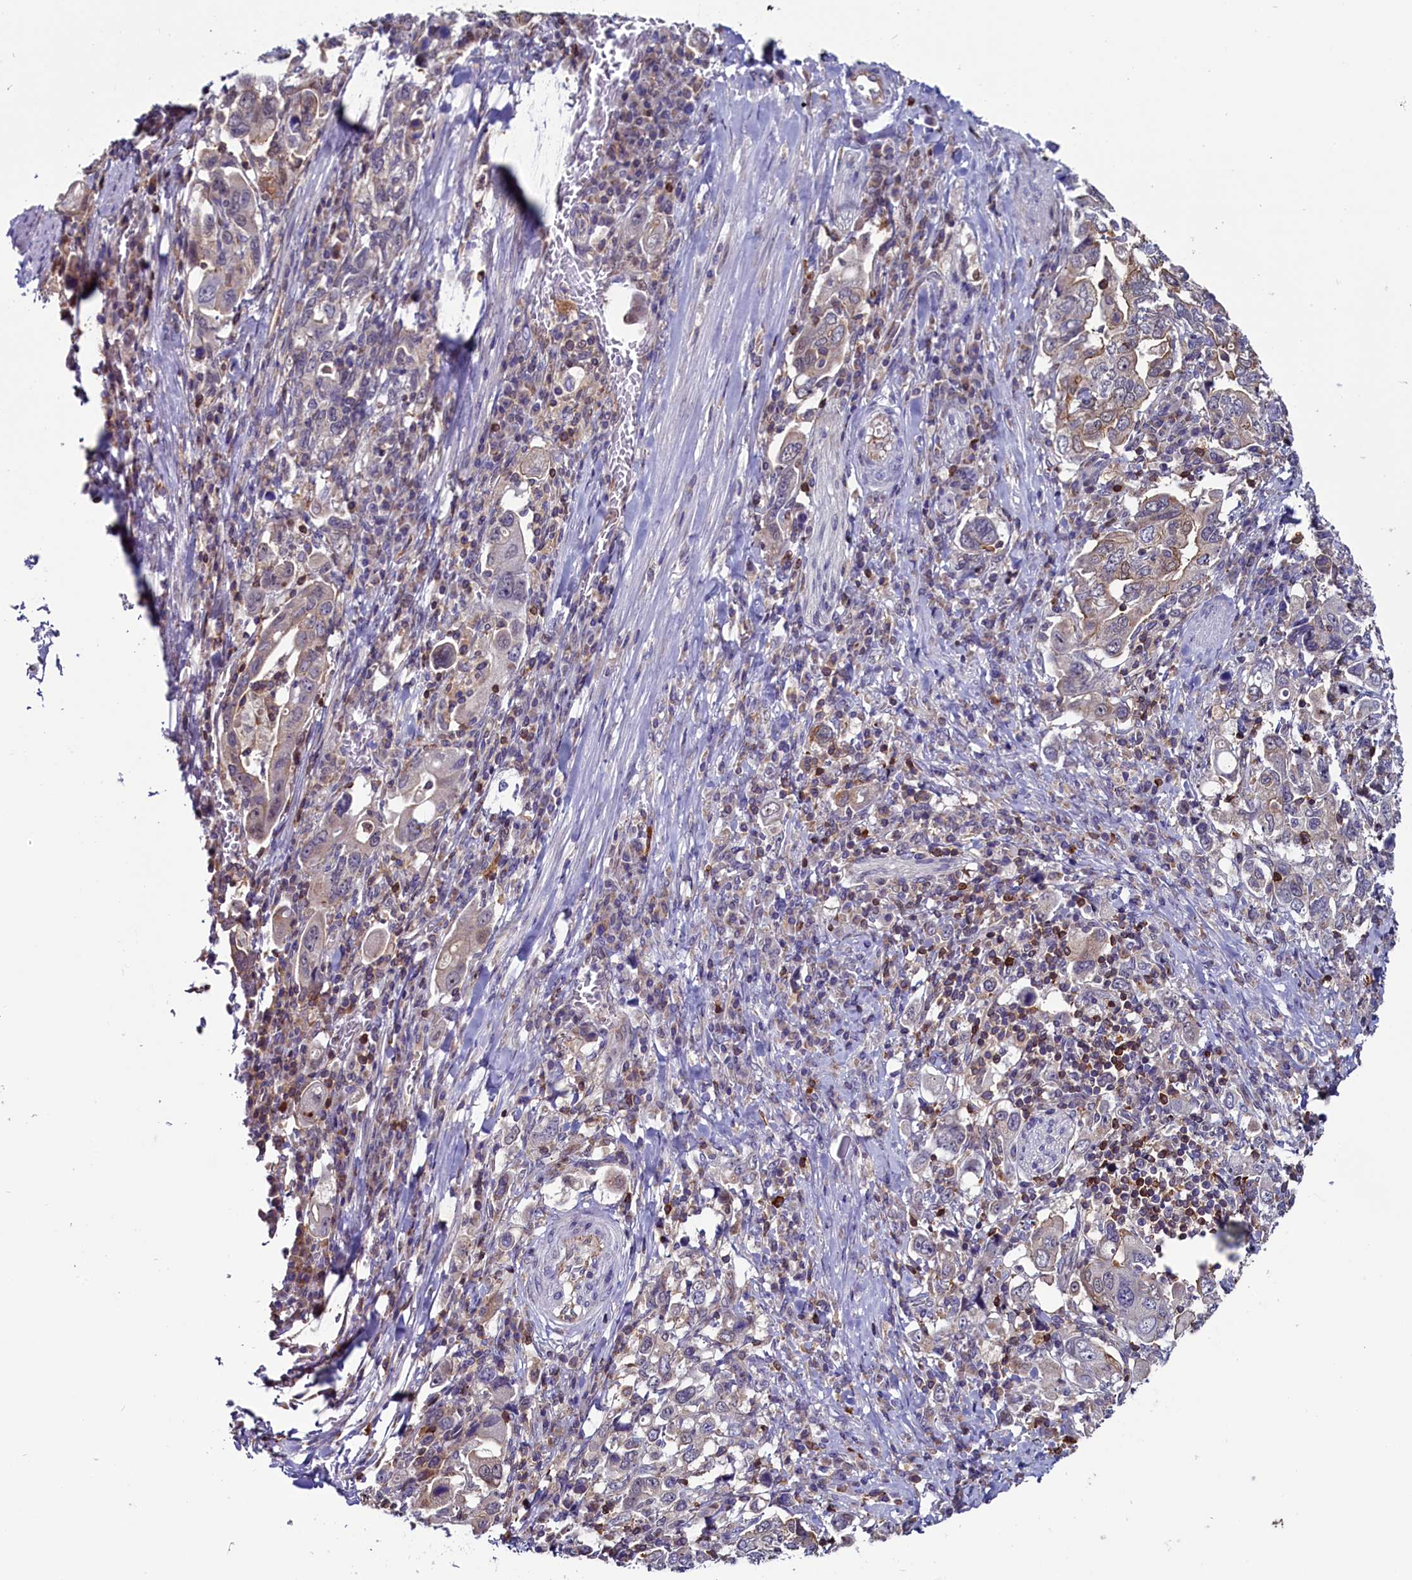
{"staining": {"intensity": "weak", "quantity": "25%-75%", "location": "cytoplasmic/membranous"}, "tissue": "stomach cancer", "cell_type": "Tumor cells", "image_type": "cancer", "snomed": [{"axis": "morphology", "description": "Adenocarcinoma, NOS"}, {"axis": "topography", "description": "Stomach, upper"}, {"axis": "topography", "description": "Stomach"}], "caption": "Immunohistochemical staining of stomach cancer (adenocarcinoma) reveals low levels of weak cytoplasmic/membranous protein positivity in about 25%-75% of tumor cells. Using DAB (brown) and hematoxylin (blue) stains, captured at high magnification using brightfield microscopy.", "gene": "CIAPIN1", "patient": {"sex": "male", "age": 62}}